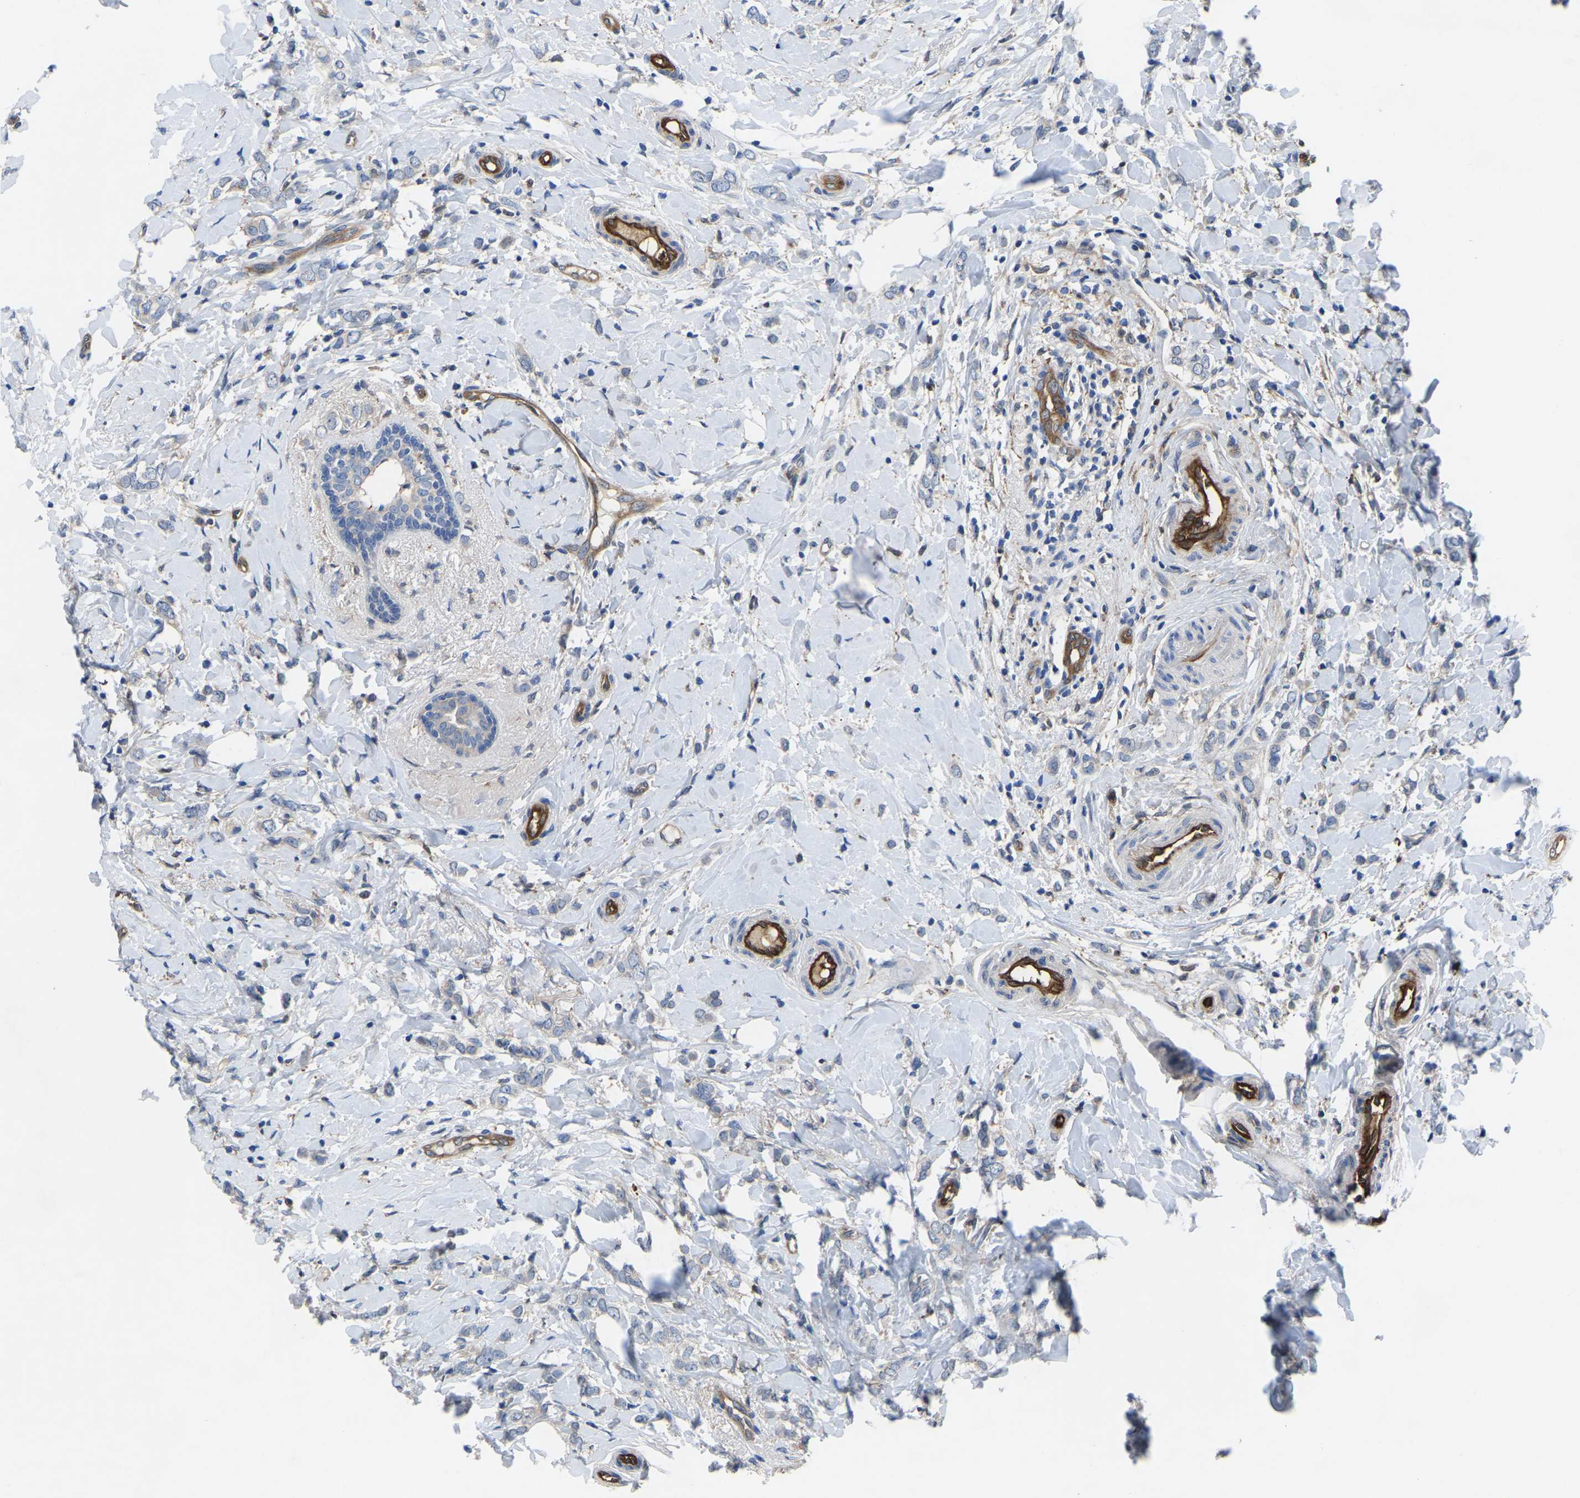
{"staining": {"intensity": "negative", "quantity": "none", "location": "none"}, "tissue": "breast cancer", "cell_type": "Tumor cells", "image_type": "cancer", "snomed": [{"axis": "morphology", "description": "Normal tissue, NOS"}, {"axis": "morphology", "description": "Lobular carcinoma"}, {"axis": "topography", "description": "Breast"}], "caption": "This is a micrograph of immunohistochemistry (IHC) staining of breast cancer (lobular carcinoma), which shows no staining in tumor cells. The staining is performed using DAB brown chromogen with nuclei counter-stained in using hematoxylin.", "gene": "ATG2B", "patient": {"sex": "female", "age": 47}}